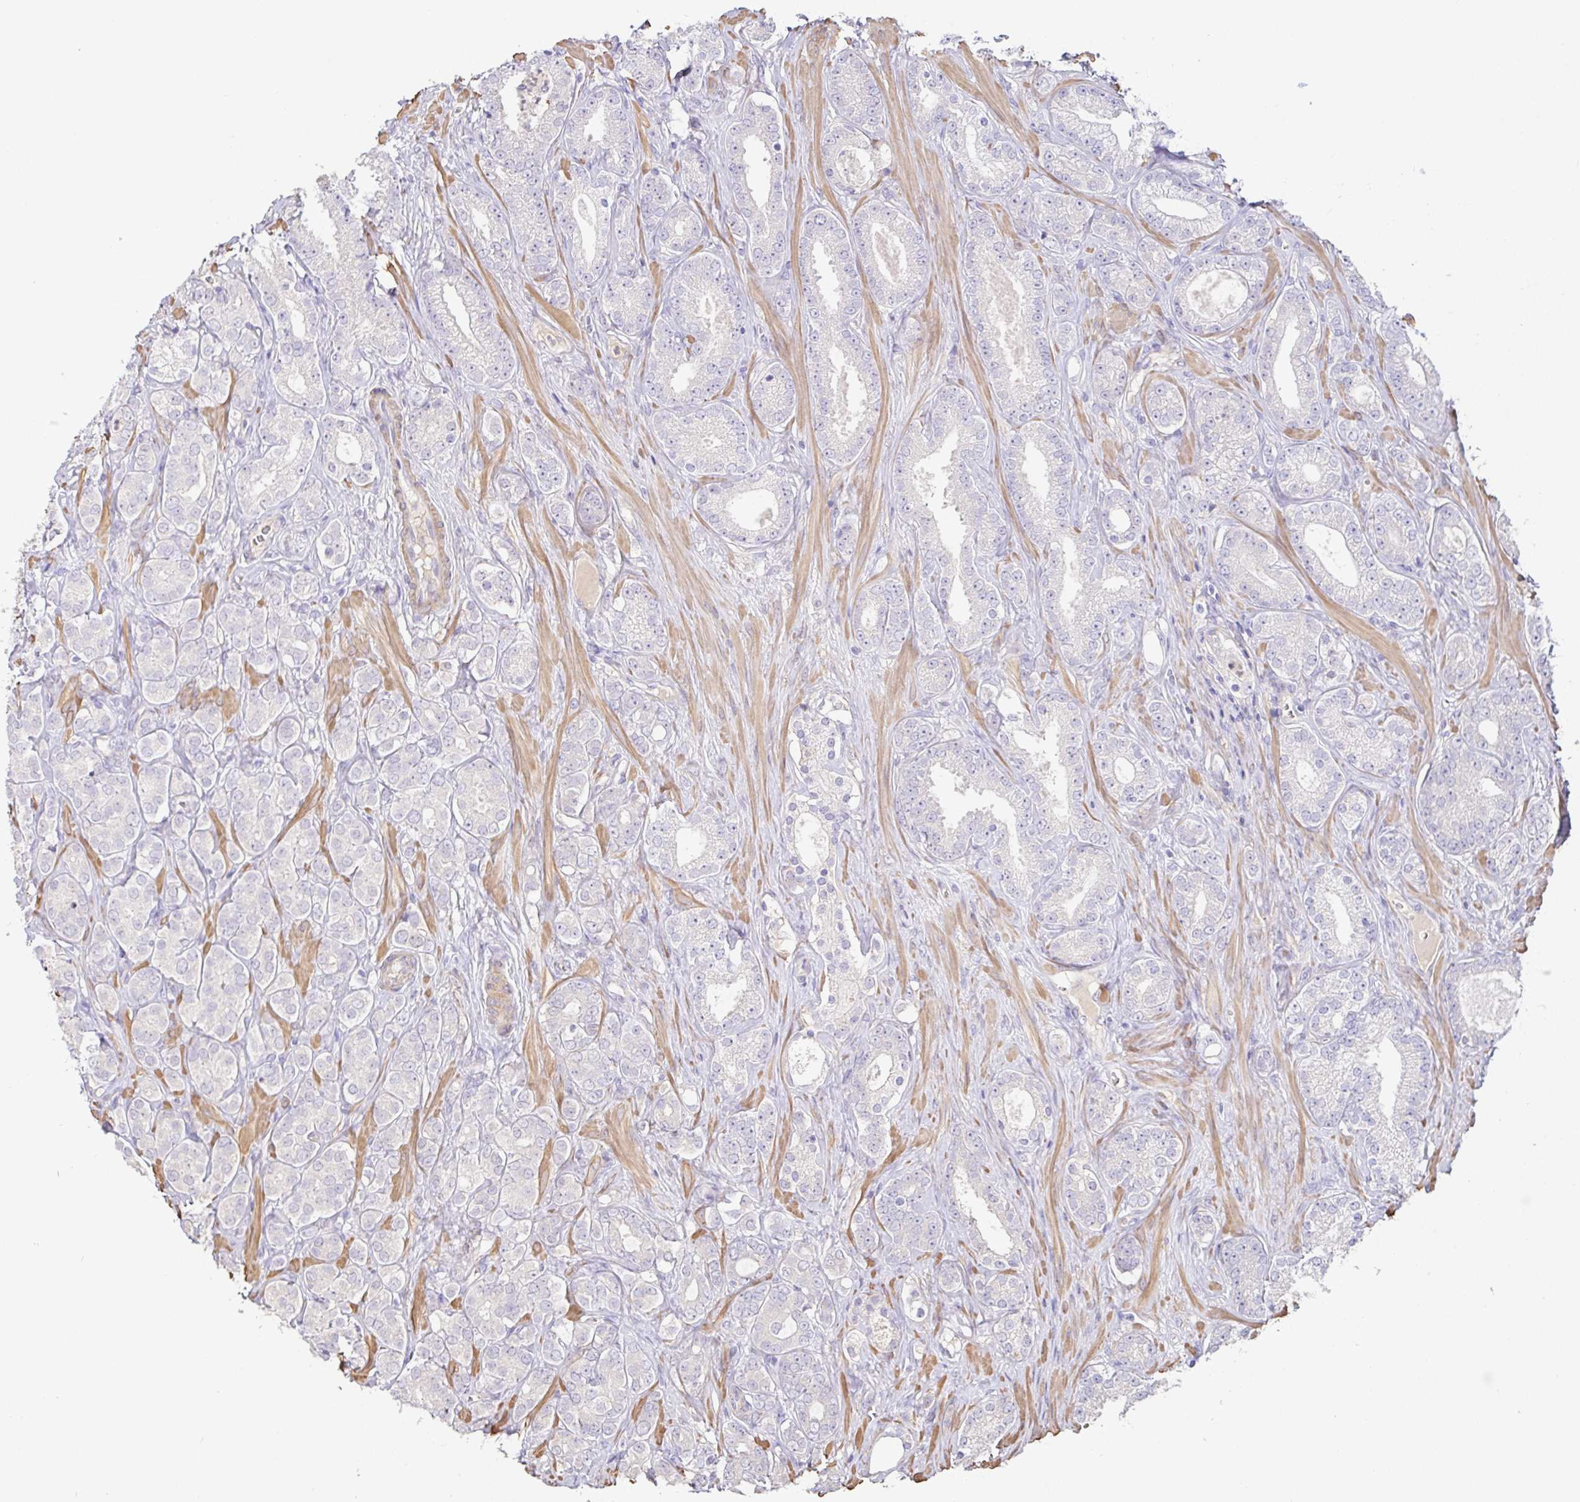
{"staining": {"intensity": "negative", "quantity": "none", "location": "none"}, "tissue": "prostate cancer", "cell_type": "Tumor cells", "image_type": "cancer", "snomed": [{"axis": "morphology", "description": "Adenocarcinoma, High grade"}, {"axis": "topography", "description": "Prostate"}], "caption": "High power microscopy photomicrograph of an IHC photomicrograph of prostate high-grade adenocarcinoma, revealing no significant staining in tumor cells.", "gene": "PYGM", "patient": {"sex": "male", "age": 66}}